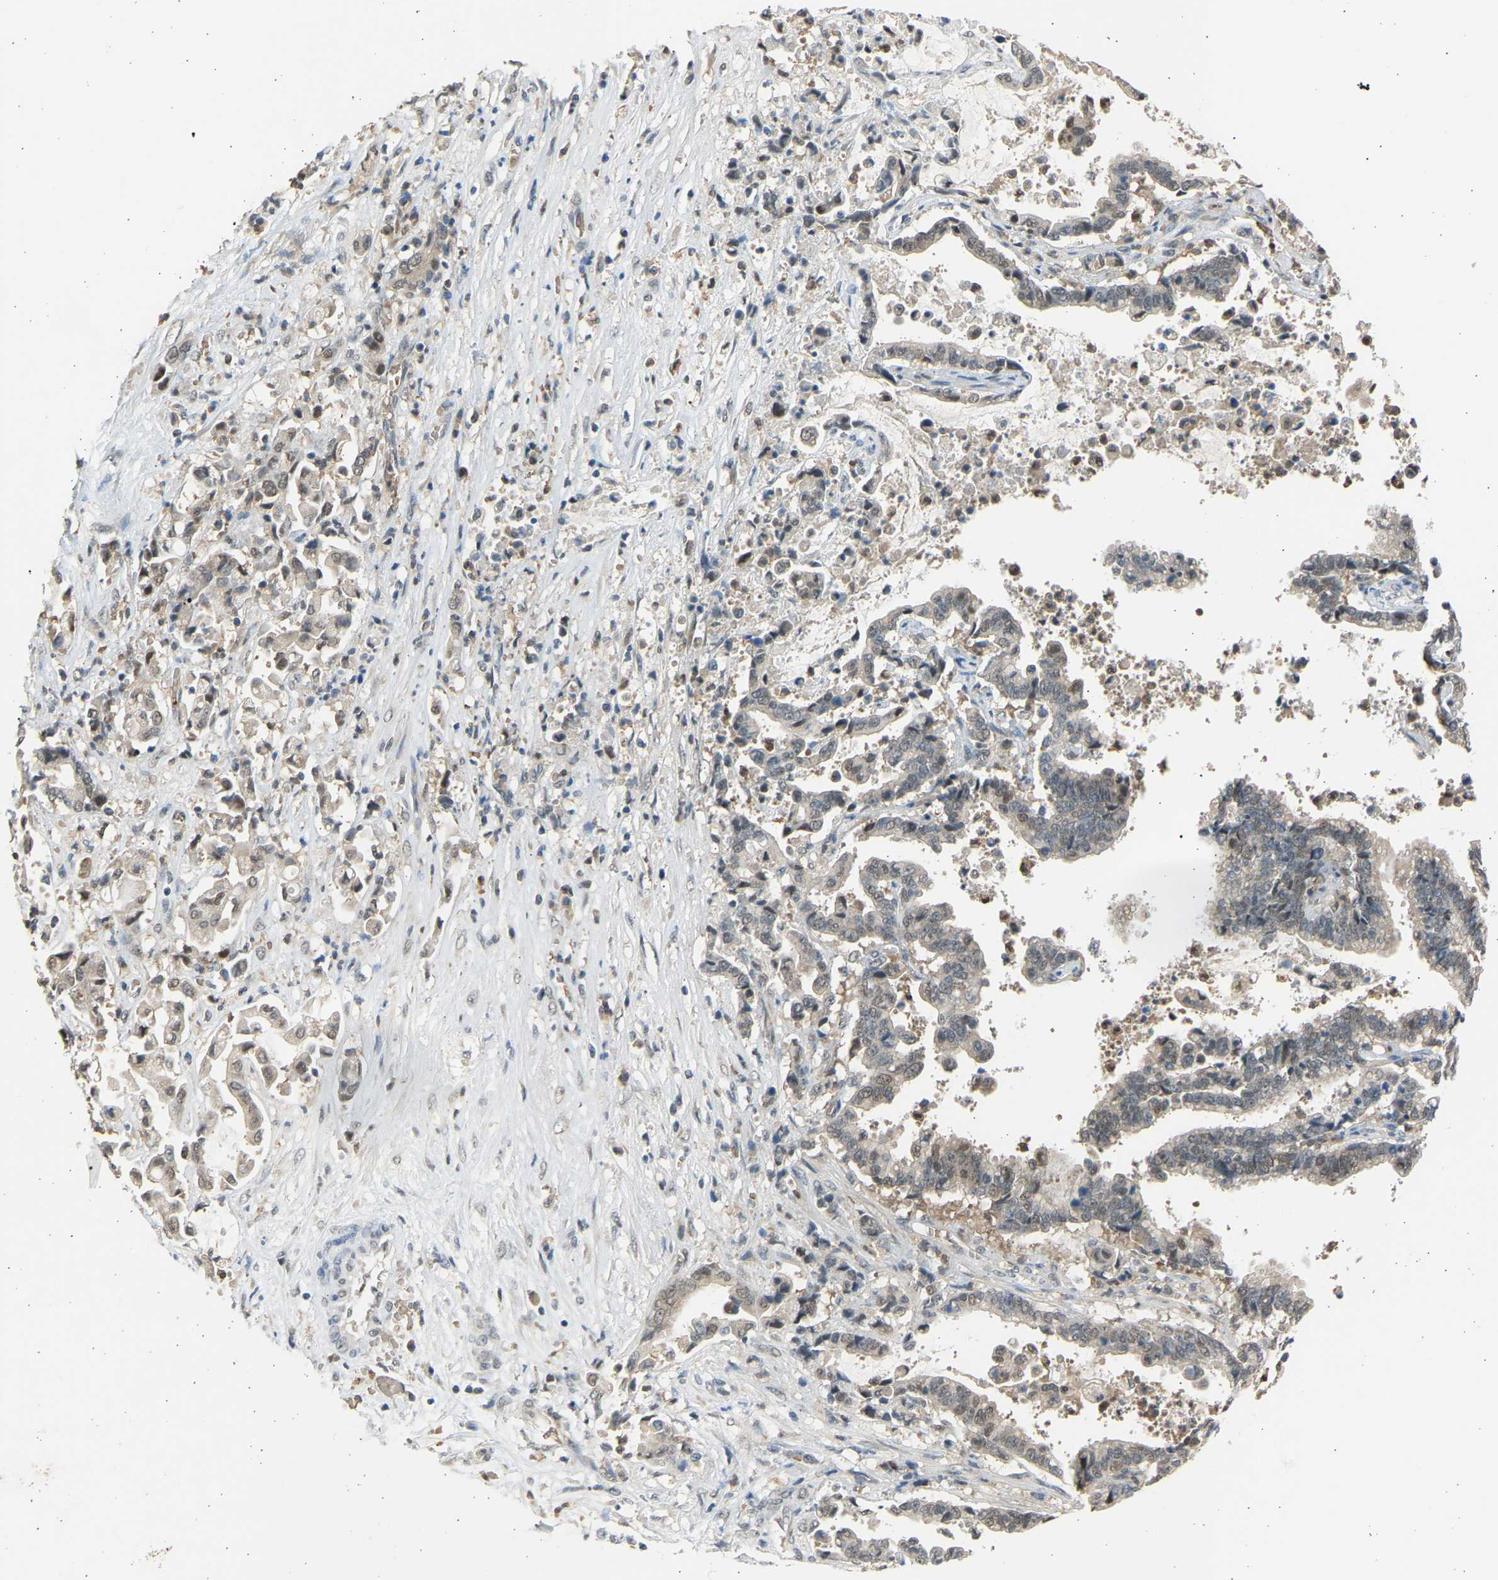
{"staining": {"intensity": "negative", "quantity": "none", "location": "none"}, "tissue": "liver cancer", "cell_type": "Tumor cells", "image_type": "cancer", "snomed": [{"axis": "morphology", "description": "Cholangiocarcinoma"}, {"axis": "topography", "description": "Liver"}], "caption": "DAB immunohistochemical staining of liver cholangiocarcinoma displays no significant staining in tumor cells.", "gene": "BIRC2", "patient": {"sex": "male", "age": 57}}